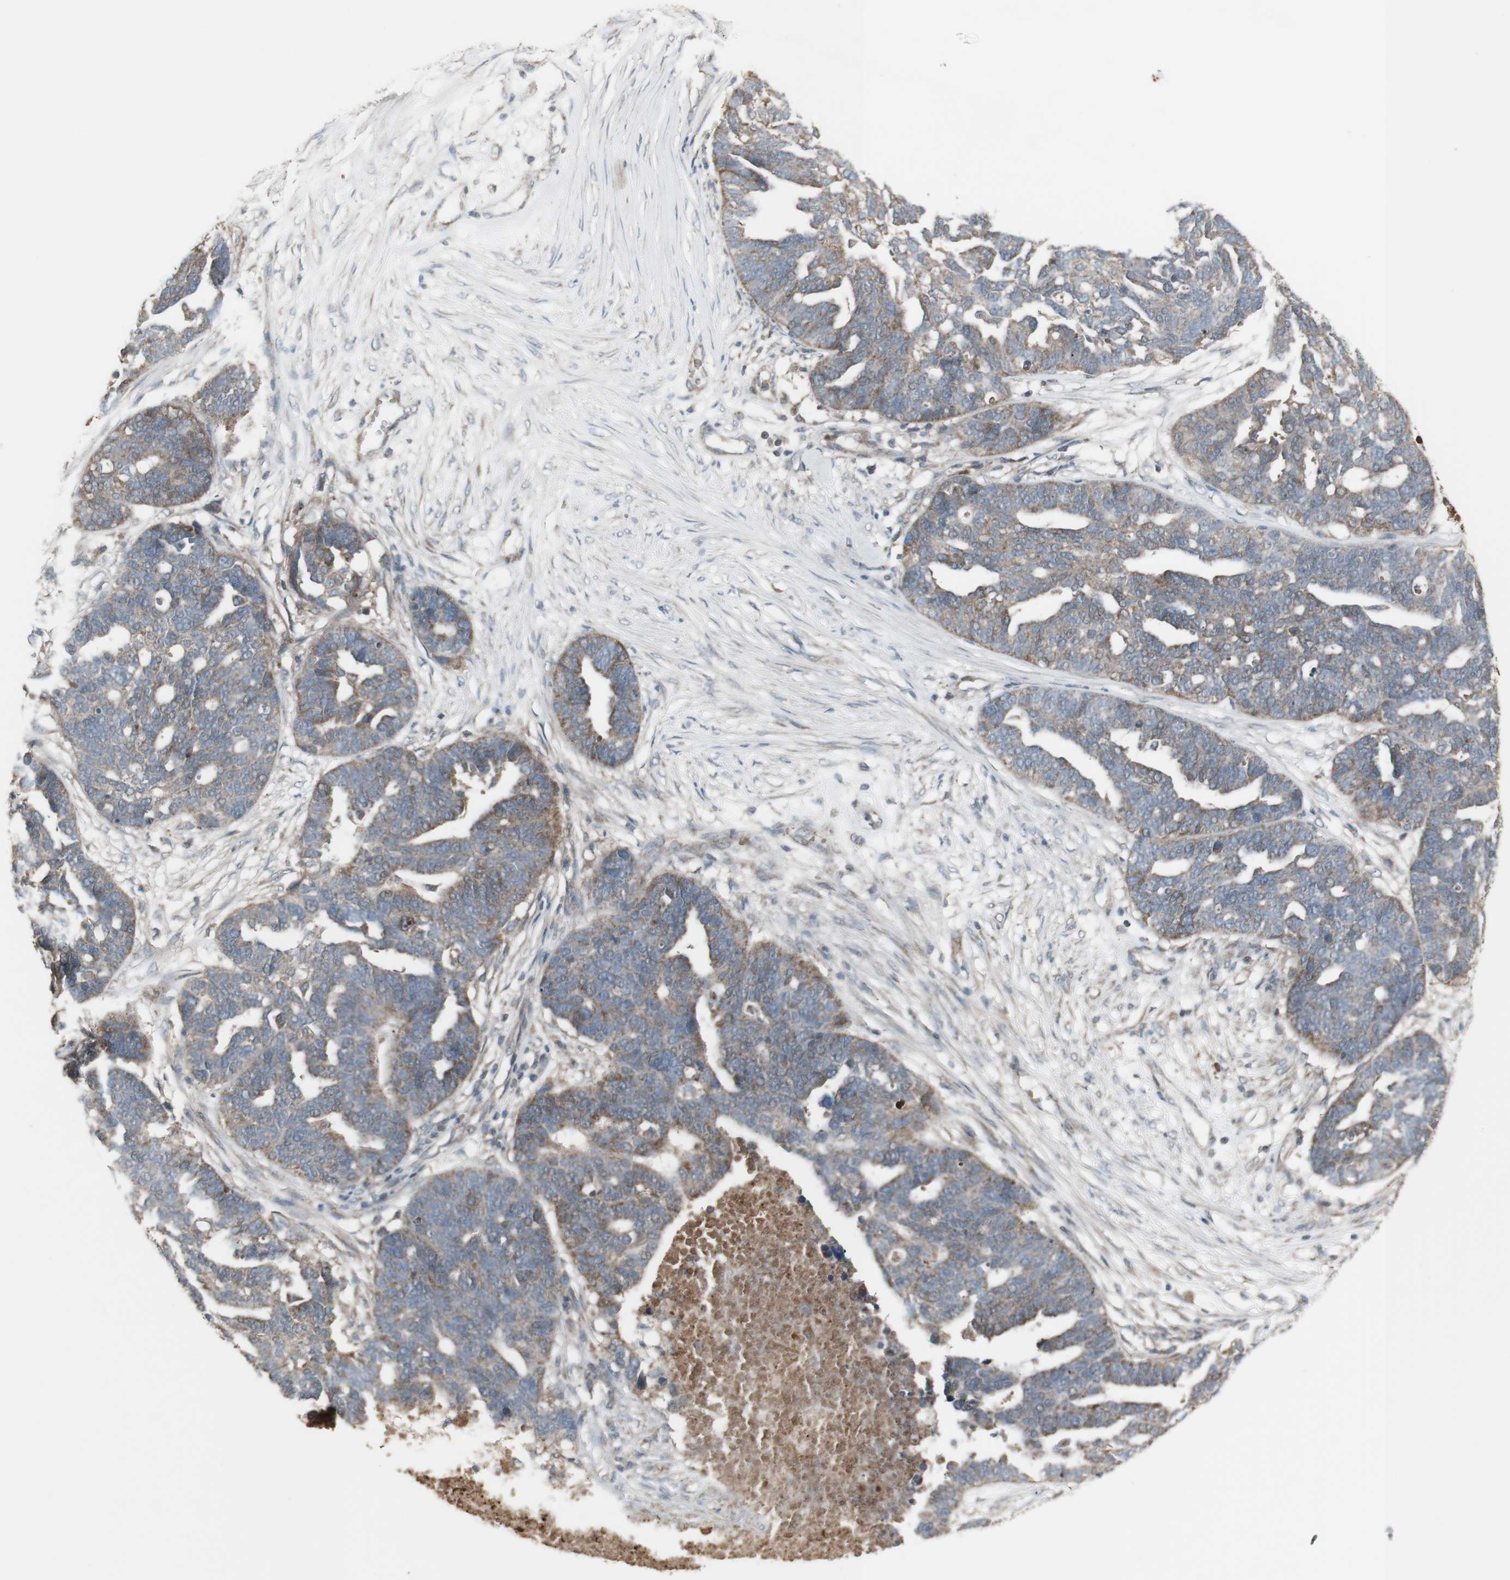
{"staining": {"intensity": "weak", "quantity": ">75%", "location": "cytoplasmic/membranous"}, "tissue": "ovarian cancer", "cell_type": "Tumor cells", "image_type": "cancer", "snomed": [{"axis": "morphology", "description": "Cystadenocarcinoma, serous, NOS"}, {"axis": "topography", "description": "Ovary"}], "caption": "Human ovarian serous cystadenocarcinoma stained with a brown dye demonstrates weak cytoplasmic/membranous positive staining in approximately >75% of tumor cells.", "gene": "SHC1", "patient": {"sex": "female", "age": 59}}